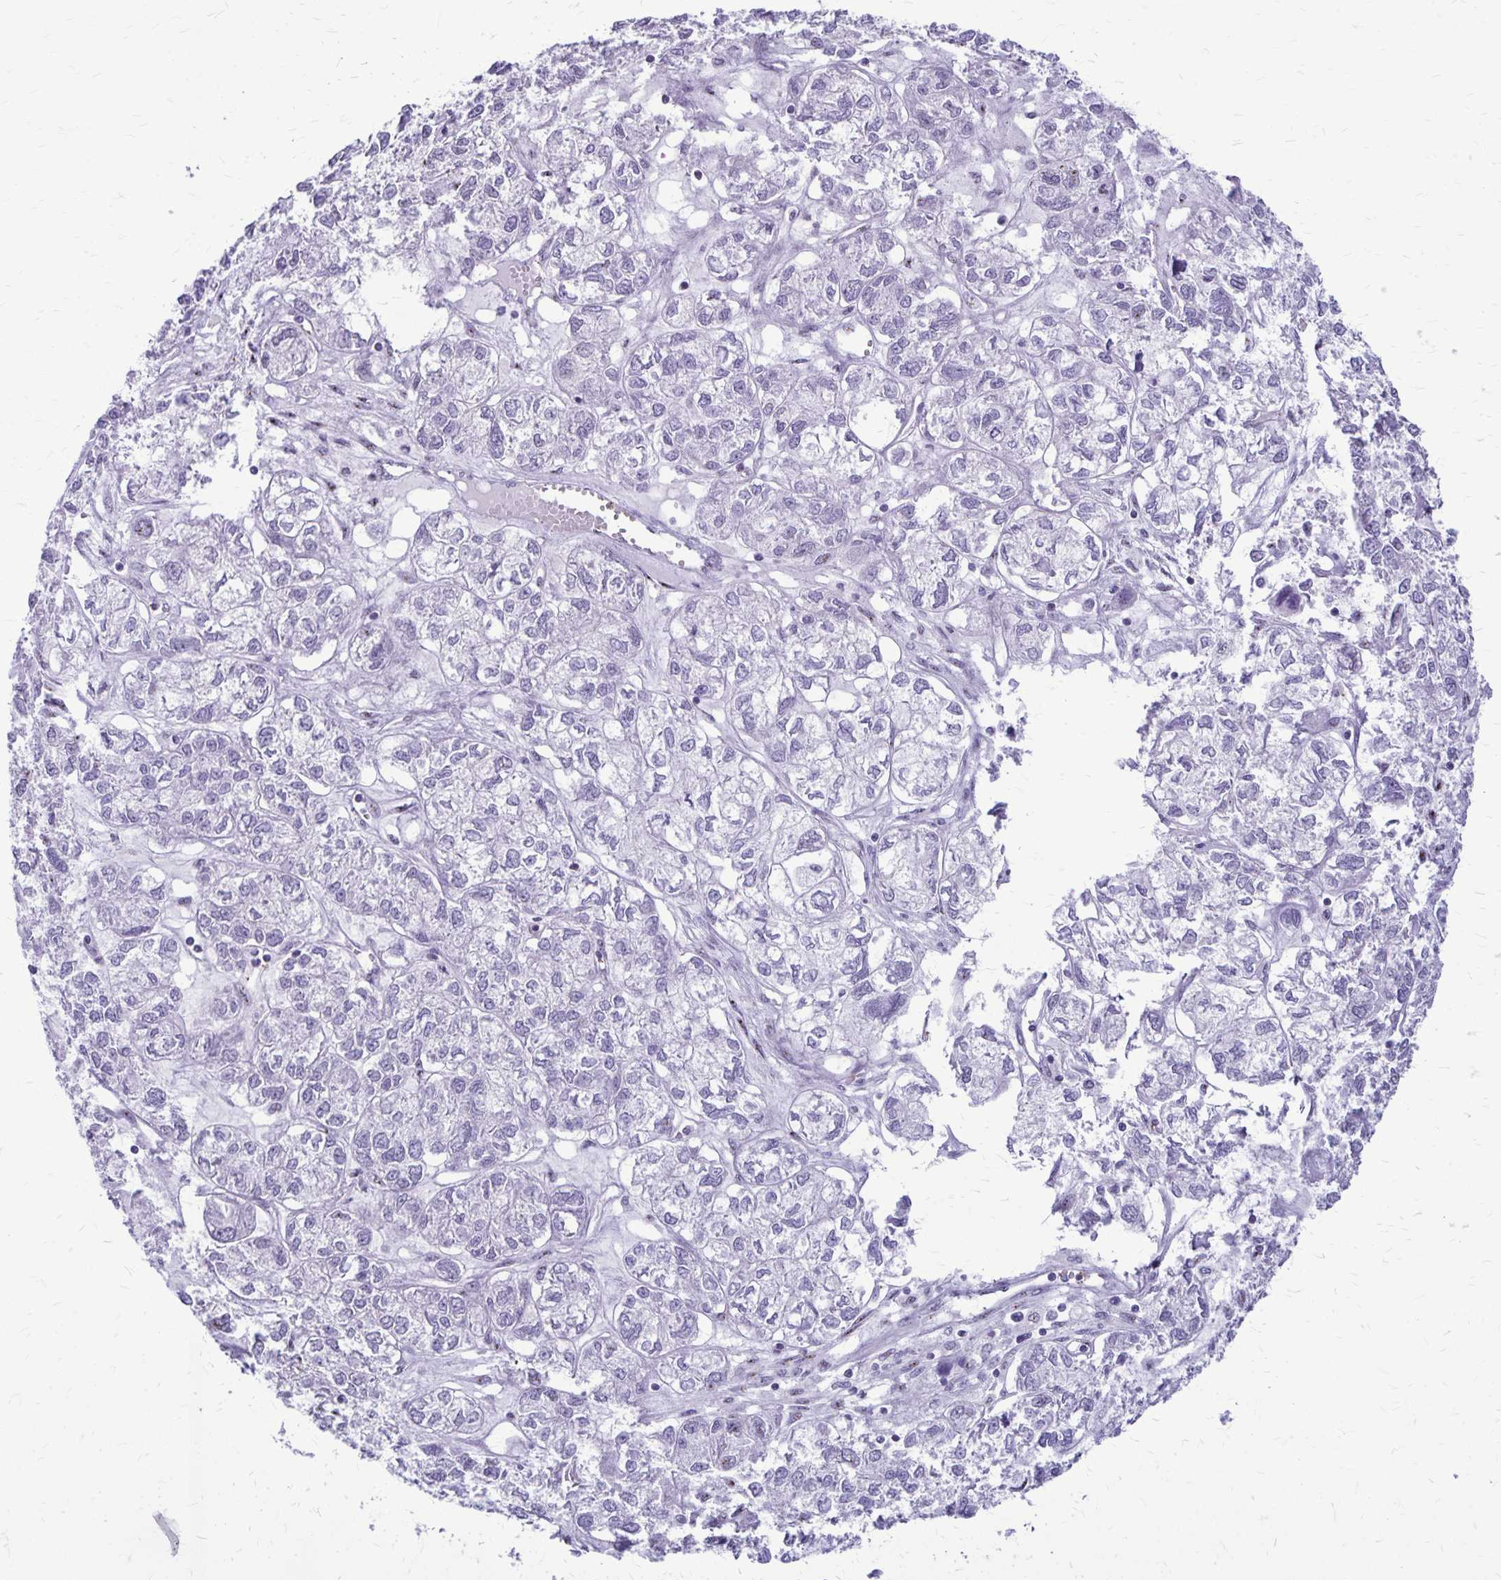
{"staining": {"intensity": "negative", "quantity": "none", "location": "none"}, "tissue": "ovarian cancer", "cell_type": "Tumor cells", "image_type": "cancer", "snomed": [{"axis": "morphology", "description": "Carcinoma, endometroid"}, {"axis": "topography", "description": "Ovary"}], "caption": "The micrograph exhibits no significant expression in tumor cells of ovarian cancer (endometroid carcinoma).", "gene": "GP9", "patient": {"sex": "female", "age": 64}}